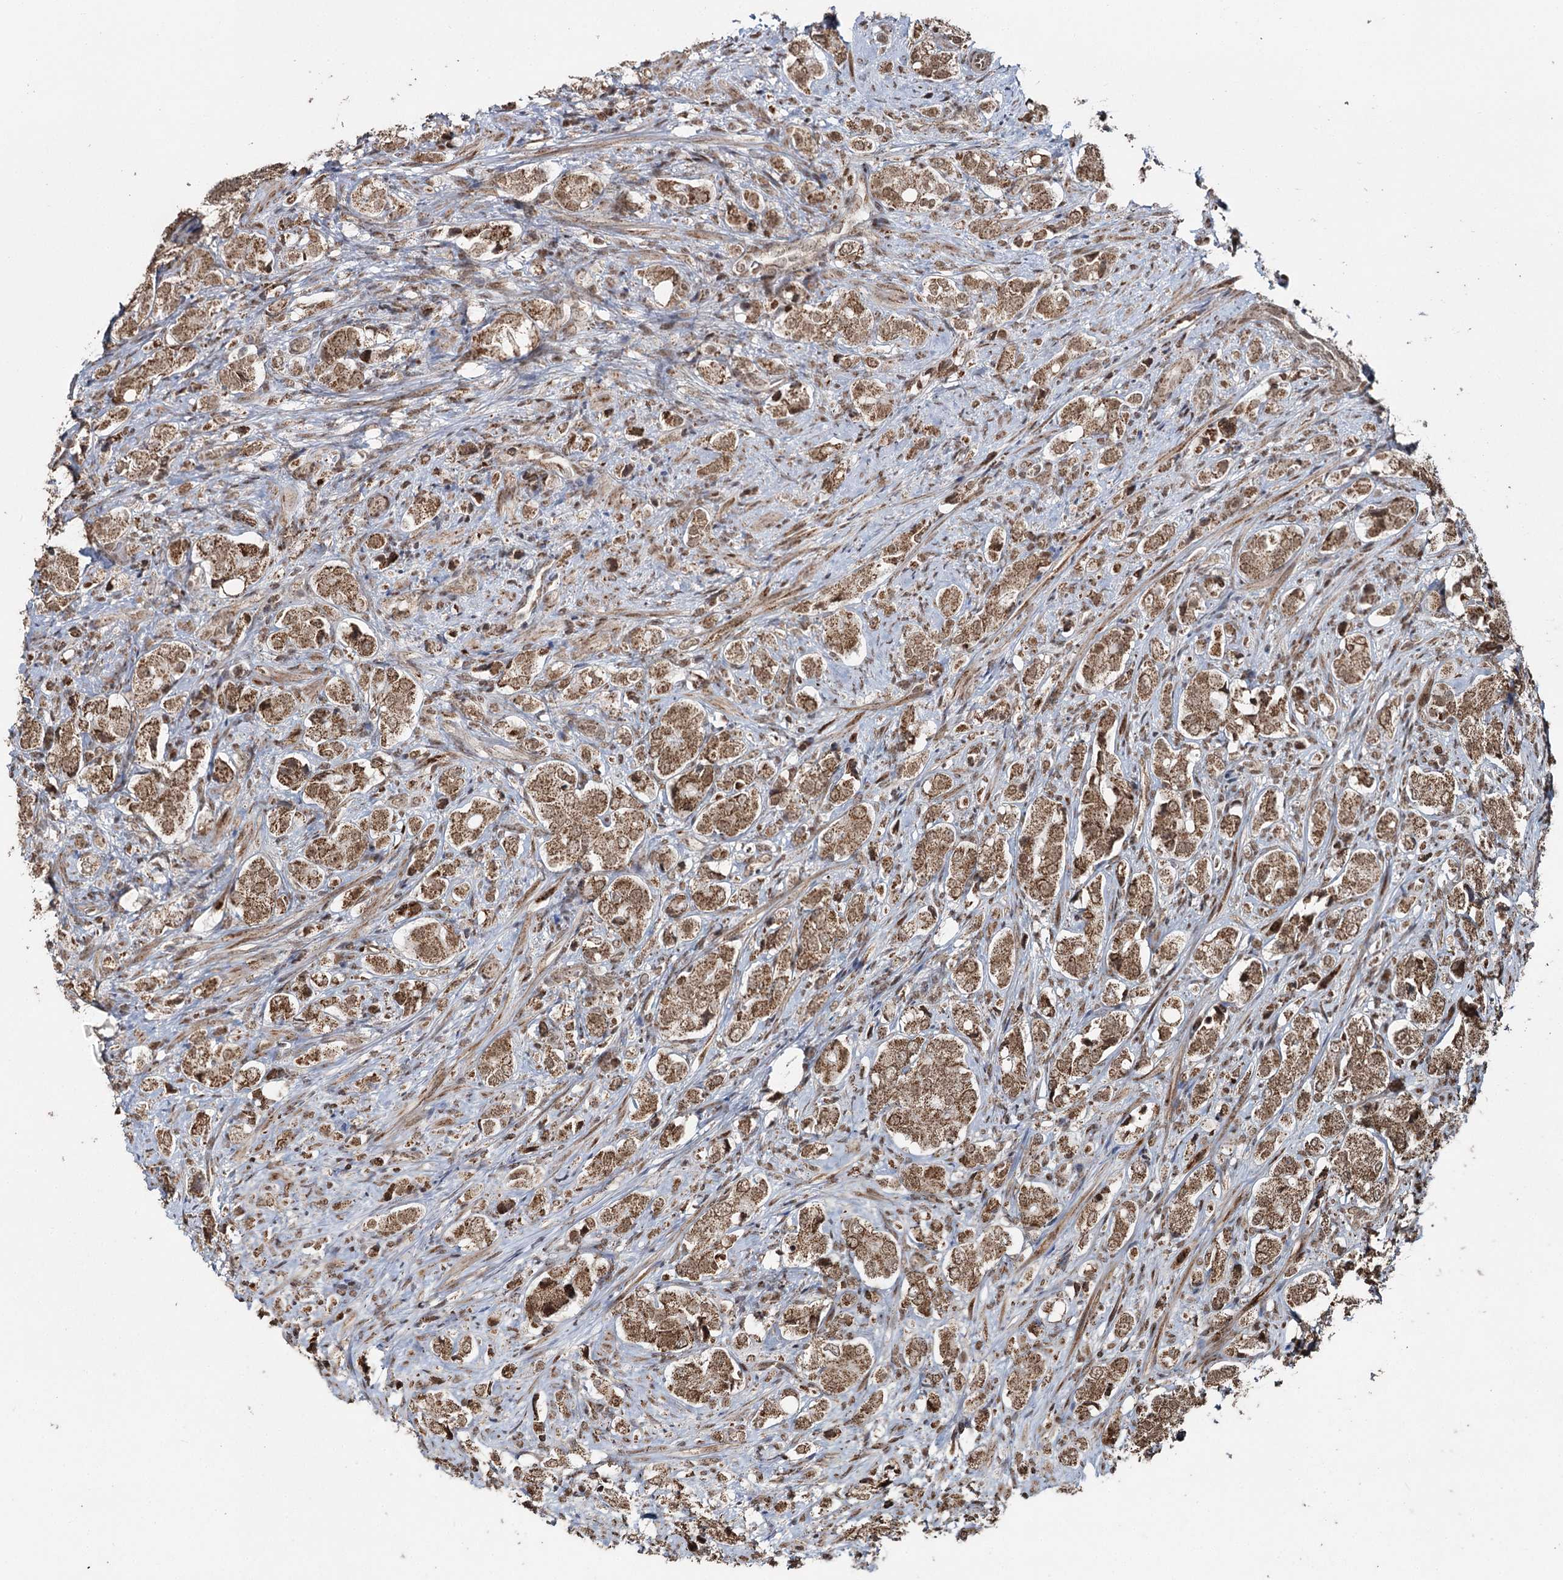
{"staining": {"intensity": "moderate", "quantity": ">75%", "location": "cytoplasmic/membranous"}, "tissue": "prostate cancer", "cell_type": "Tumor cells", "image_type": "cancer", "snomed": [{"axis": "morphology", "description": "Adenocarcinoma, High grade"}, {"axis": "topography", "description": "Prostate"}], "caption": "Immunohistochemical staining of prostate cancer displays medium levels of moderate cytoplasmic/membranous staining in about >75% of tumor cells.", "gene": "PDHX", "patient": {"sex": "male", "age": 65}}